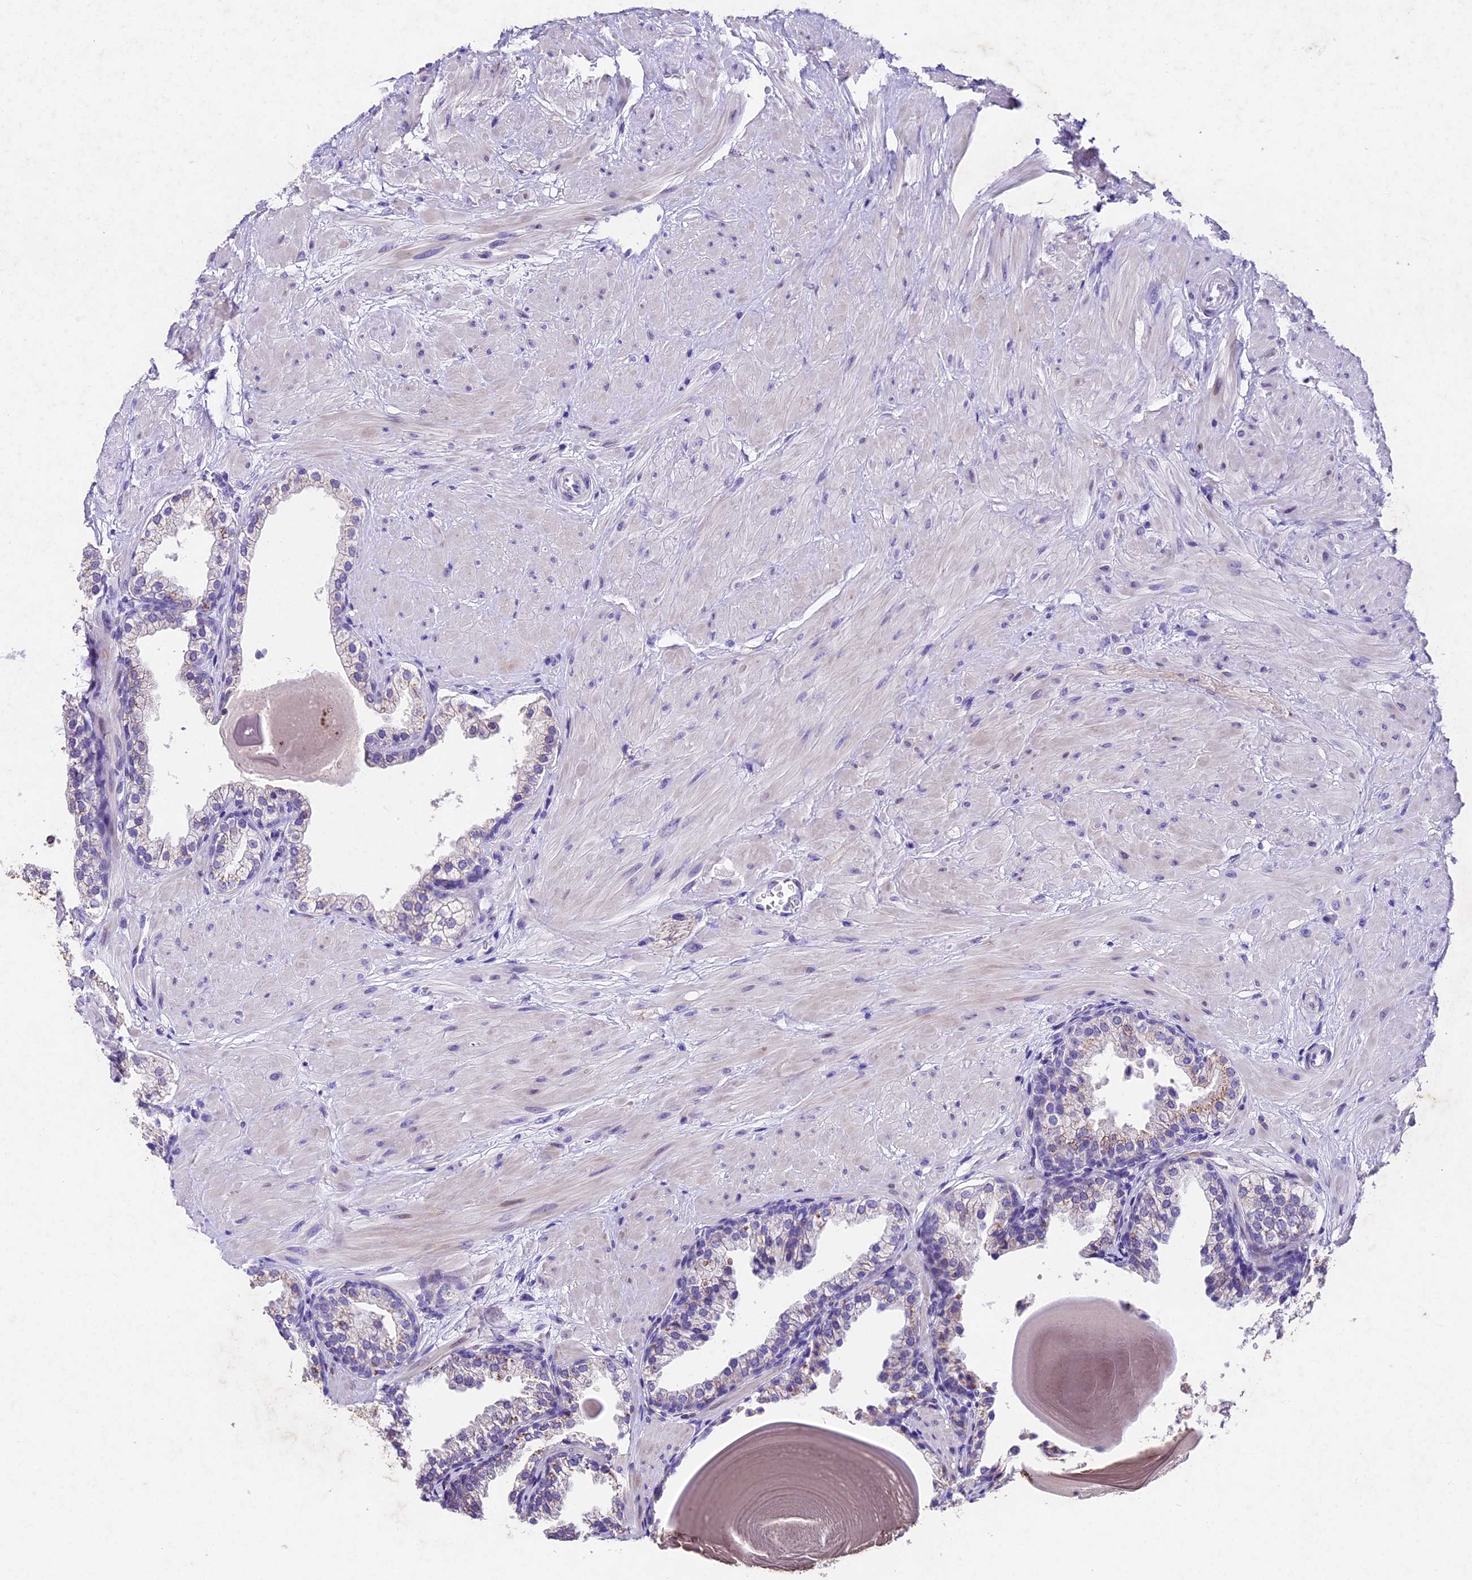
{"staining": {"intensity": "weak", "quantity": "25%-75%", "location": "cytoplasmic/membranous"}, "tissue": "prostate", "cell_type": "Glandular cells", "image_type": "normal", "snomed": [{"axis": "morphology", "description": "Normal tissue, NOS"}, {"axis": "topography", "description": "Prostate"}], "caption": "Prostate stained with DAB (3,3'-diaminobenzidine) immunohistochemistry reveals low levels of weak cytoplasmic/membranous positivity in approximately 25%-75% of glandular cells.", "gene": "IFT140", "patient": {"sex": "male", "age": 48}}